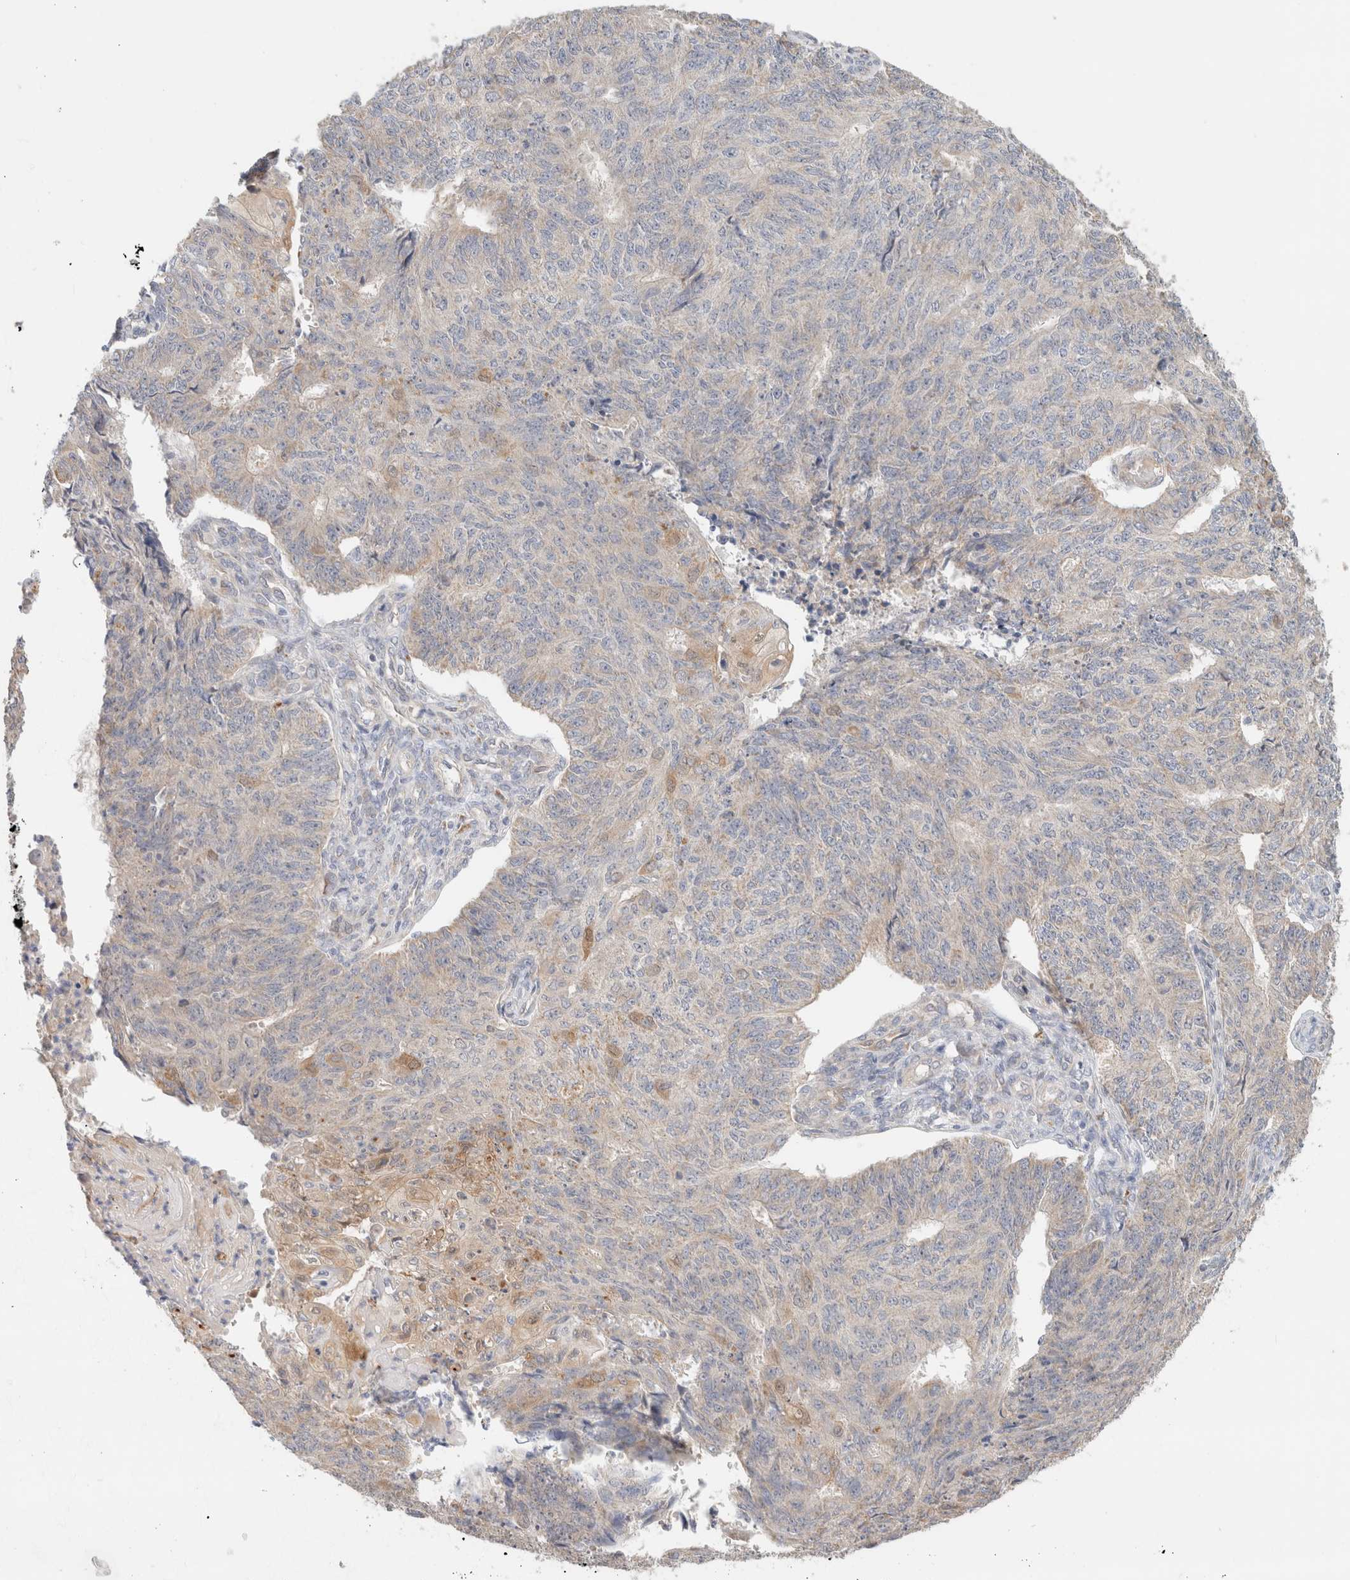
{"staining": {"intensity": "weak", "quantity": "<25%", "location": "cytoplasmic/membranous"}, "tissue": "endometrial cancer", "cell_type": "Tumor cells", "image_type": "cancer", "snomed": [{"axis": "morphology", "description": "Adenocarcinoma, NOS"}, {"axis": "topography", "description": "Endometrium"}], "caption": "There is no significant expression in tumor cells of endometrial cancer.", "gene": "CA13", "patient": {"sex": "female", "age": 32}}